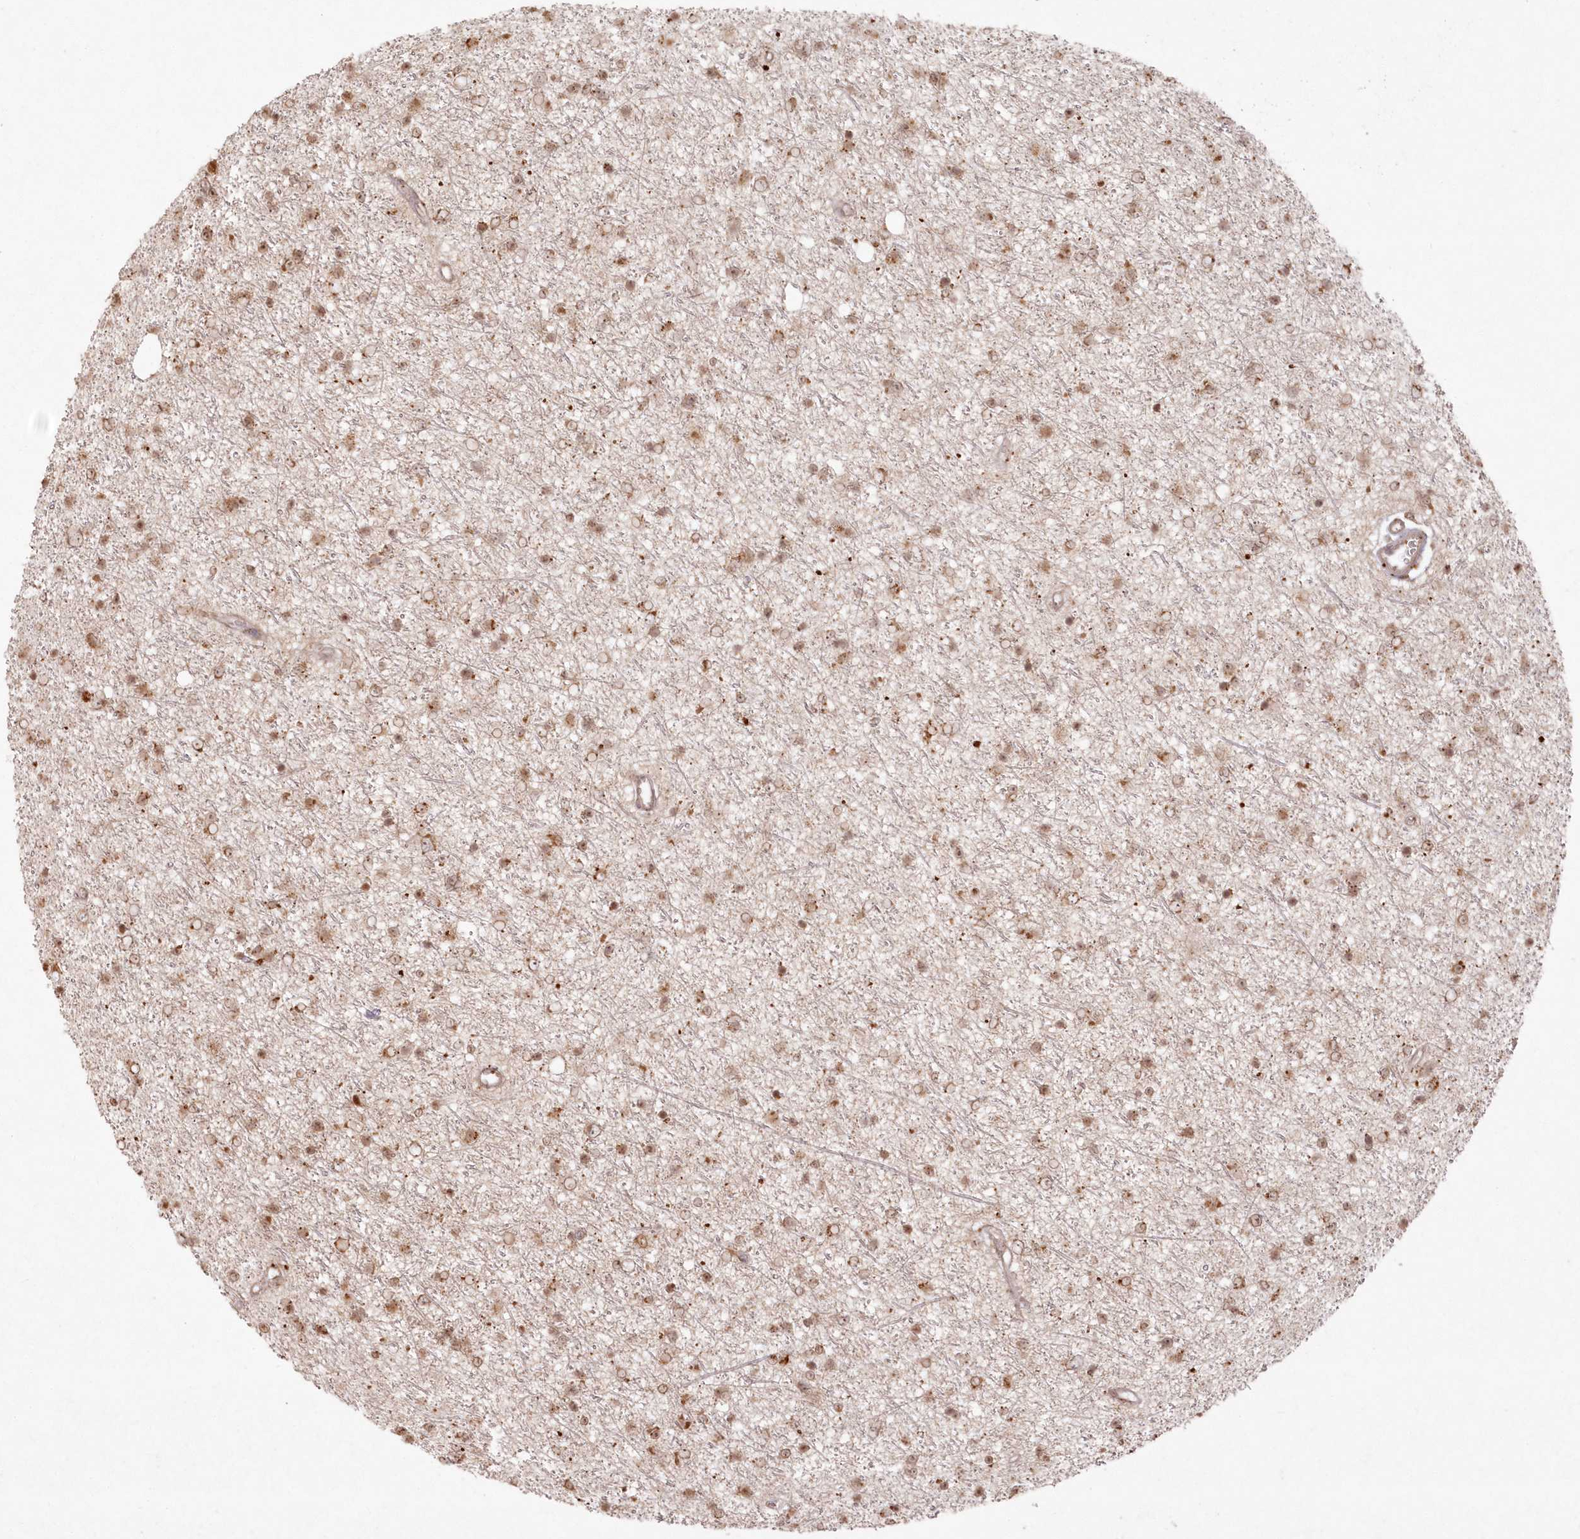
{"staining": {"intensity": "moderate", "quantity": "25%-75%", "location": "cytoplasmic/membranous,nuclear"}, "tissue": "glioma", "cell_type": "Tumor cells", "image_type": "cancer", "snomed": [{"axis": "morphology", "description": "Glioma, malignant, Low grade"}, {"axis": "topography", "description": "Cerebral cortex"}], "caption": "The immunohistochemical stain labels moderate cytoplasmic/membranous and nuclear staining in tumor cells of glioma tissue.", "gene": "ARSB", "patient": {"sex": "female", "age": 39}}